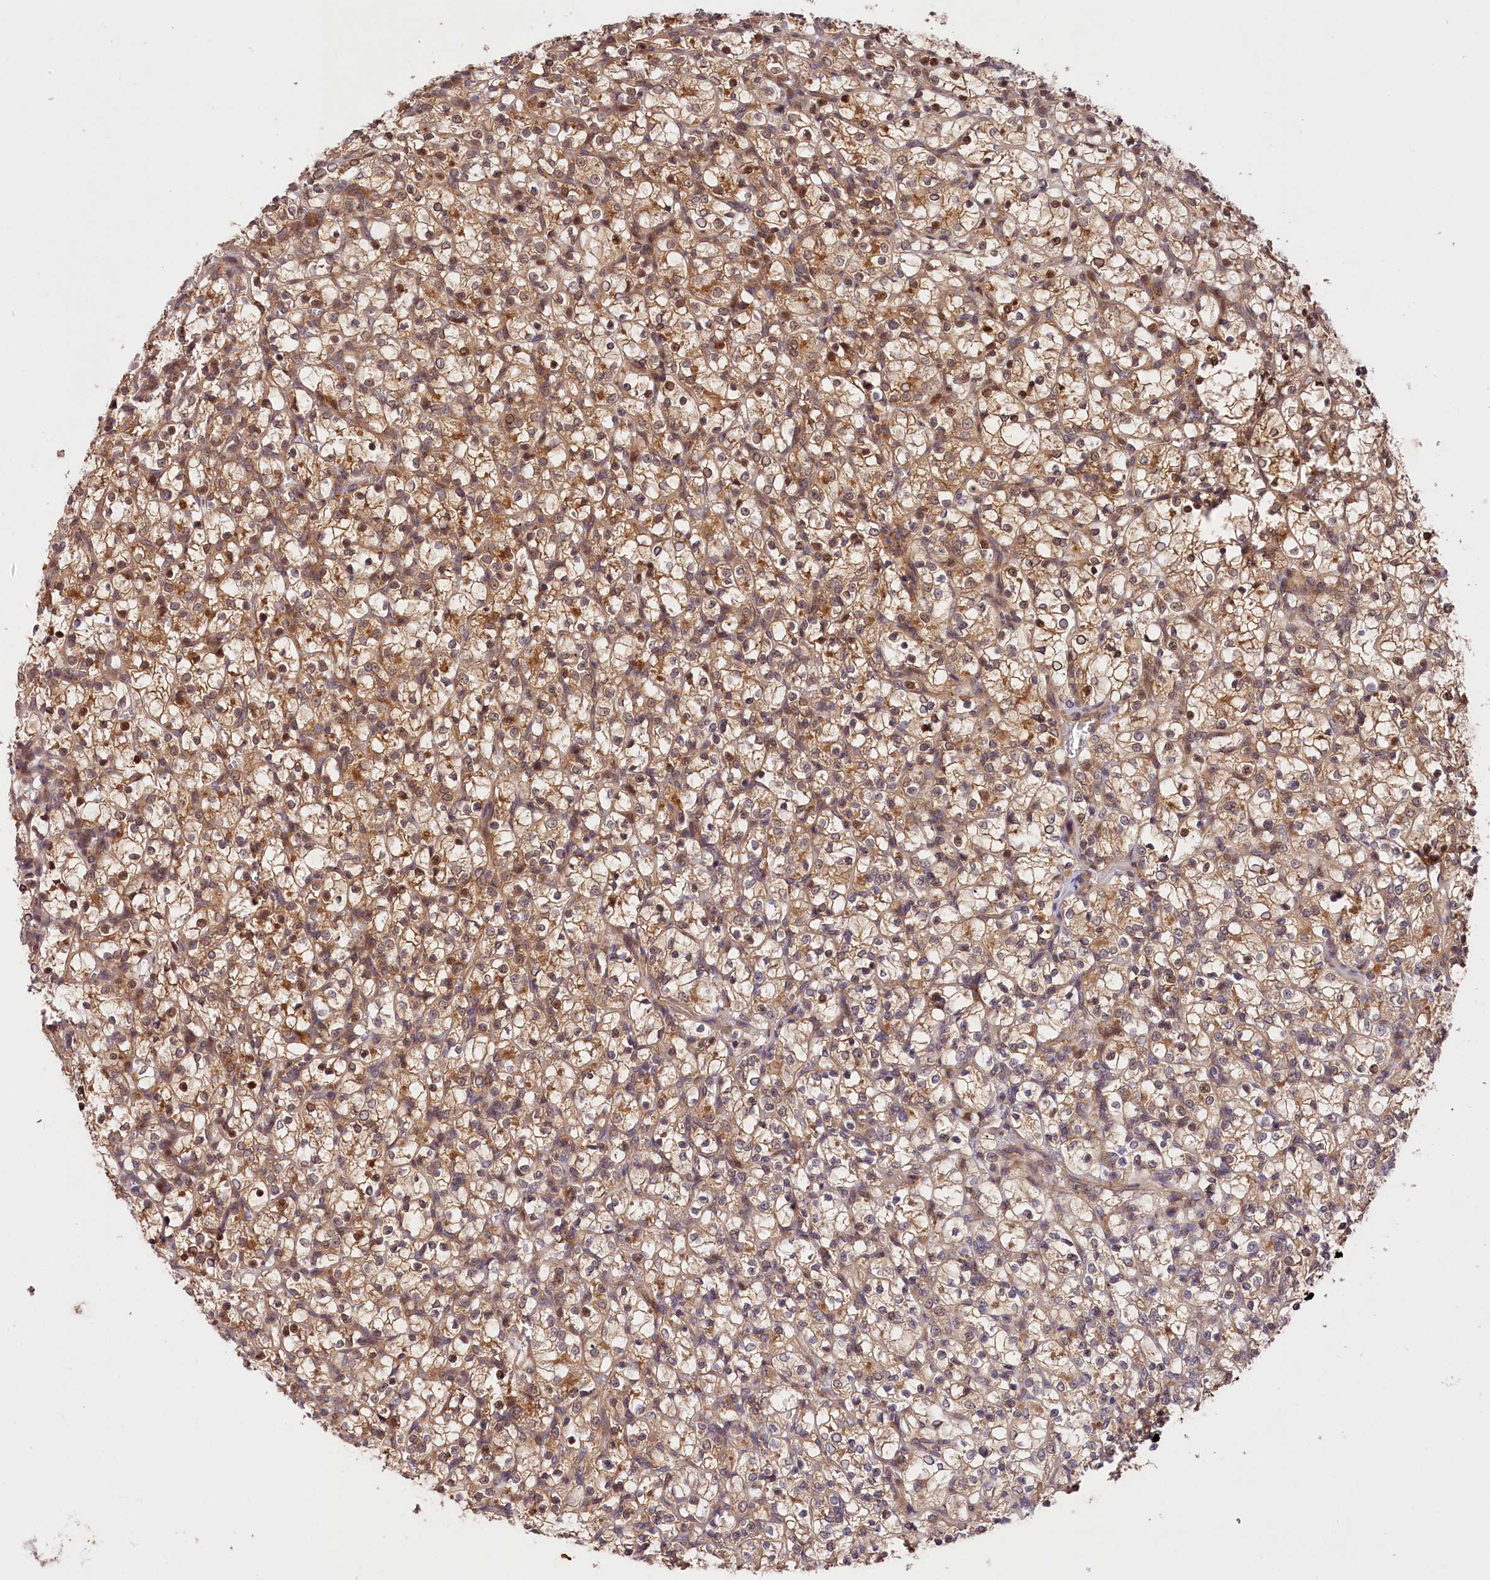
{"staining": {"intensity": "moderate", "quantity": ">75%", "location": "cytoplasmic/membranous,nuclear"}, "tissue": "renal cancer", "cell_type": "Tumor cells", "image_type": "cancer", "snomed": [{"axis": "morphology", "description": "Adenocarcinoma, NOS"}, {"axis": "topography", "description": "Kidney"}], "caption": "High-magnification brightfield microscopy of renal cancer stained with DAB (brown) and counterstained with hematoxylin (blue). tumor cells exhibit moderate cytoplasmic/membranous and nuclear positivity is appreciated in about>75% of cells.", "gene": "CACNA1H", "patient": {"sex": "female", "age": 69}}